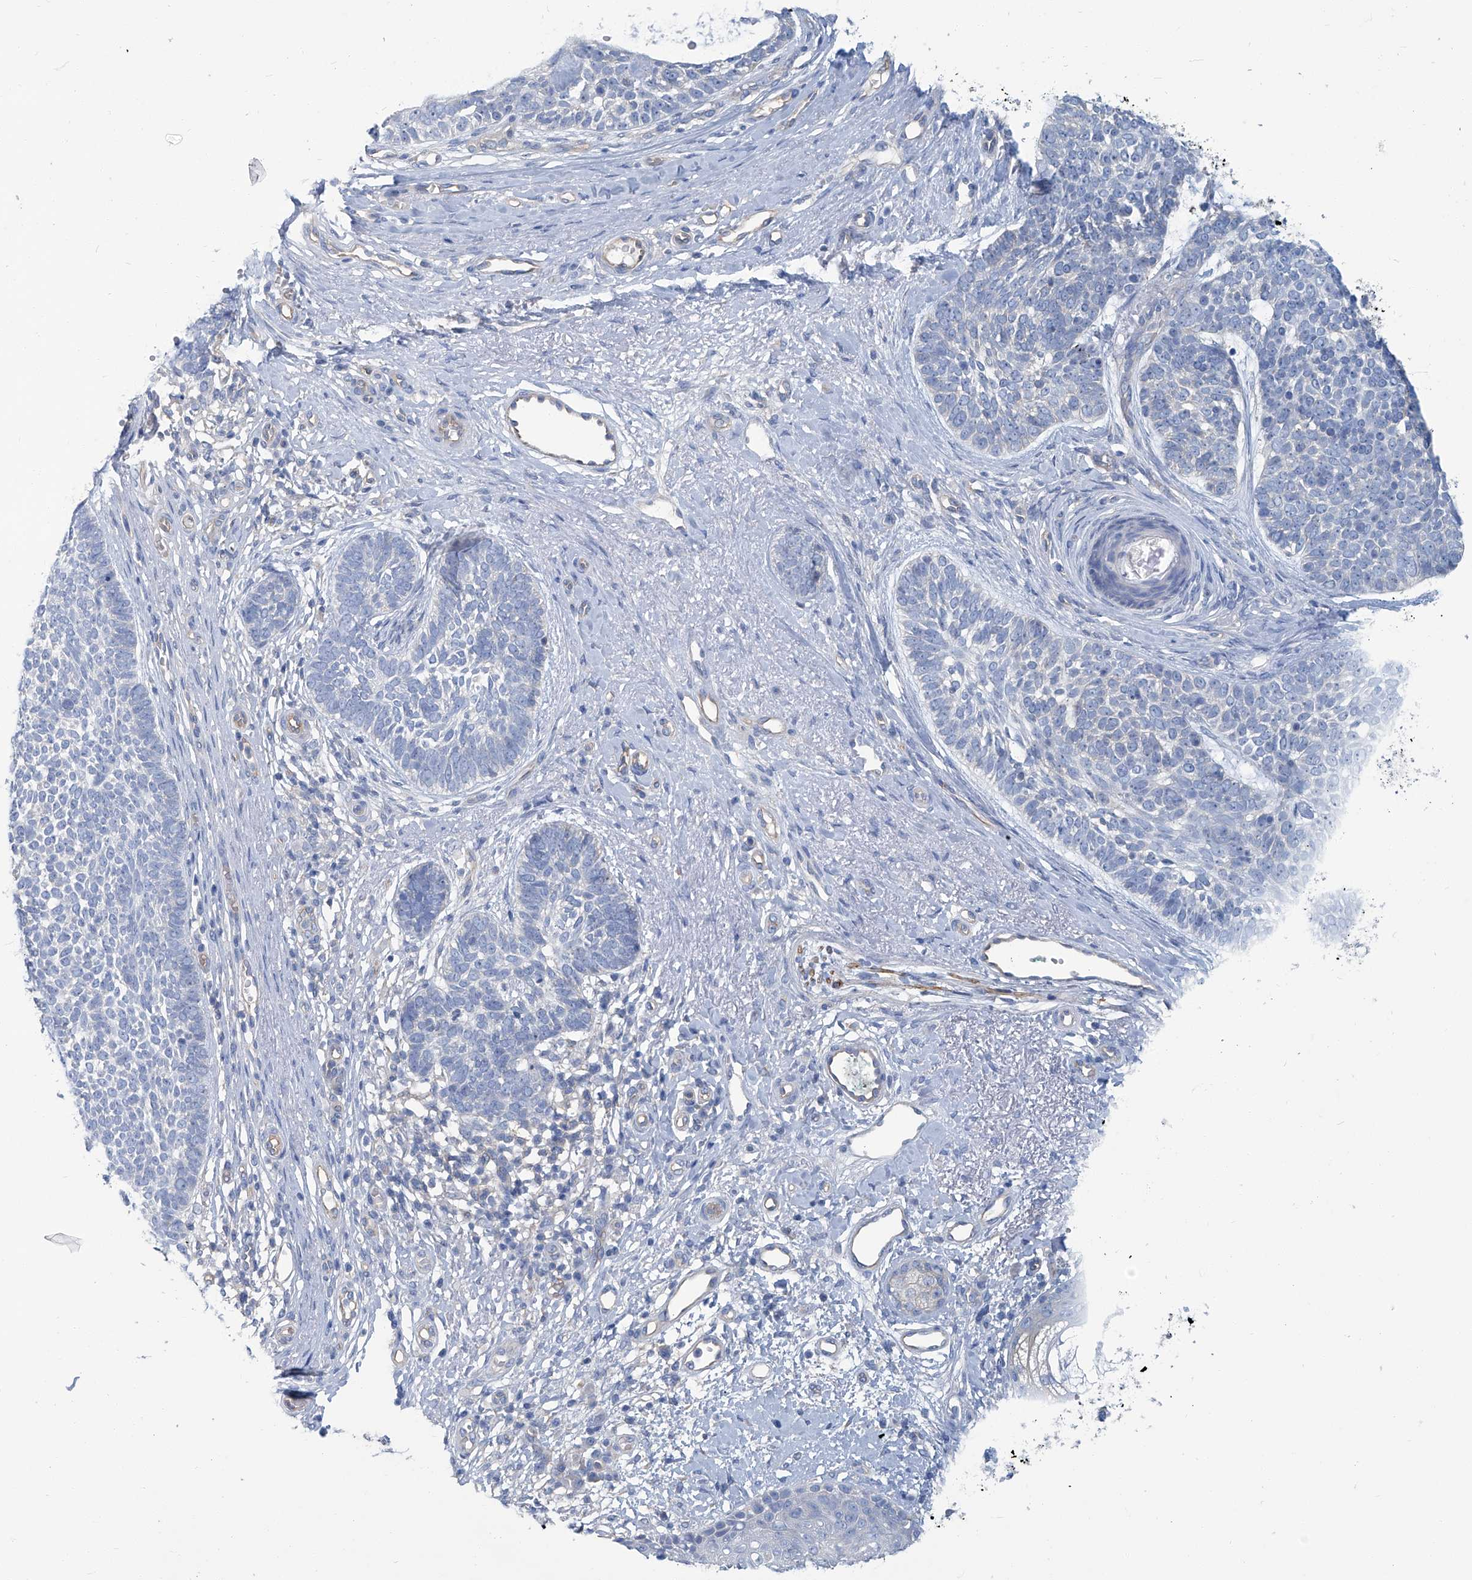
{"staining": {"intensity": "negative", "quantity": "none", "location": "none"}, "tissue": "skin cancer", "cell_type": "Tumor cells", "image_type": "cancer", "snomed": [{"axis": "morphology", "description": "Basal cell carcinoma"}, {"axis": "topography", "description": "Skin"}], "caption": "Tumor cells show no significant protein expression in skin cancer.", "gene": "PFKL", "patient": {"sex": "female", "age": 81}}